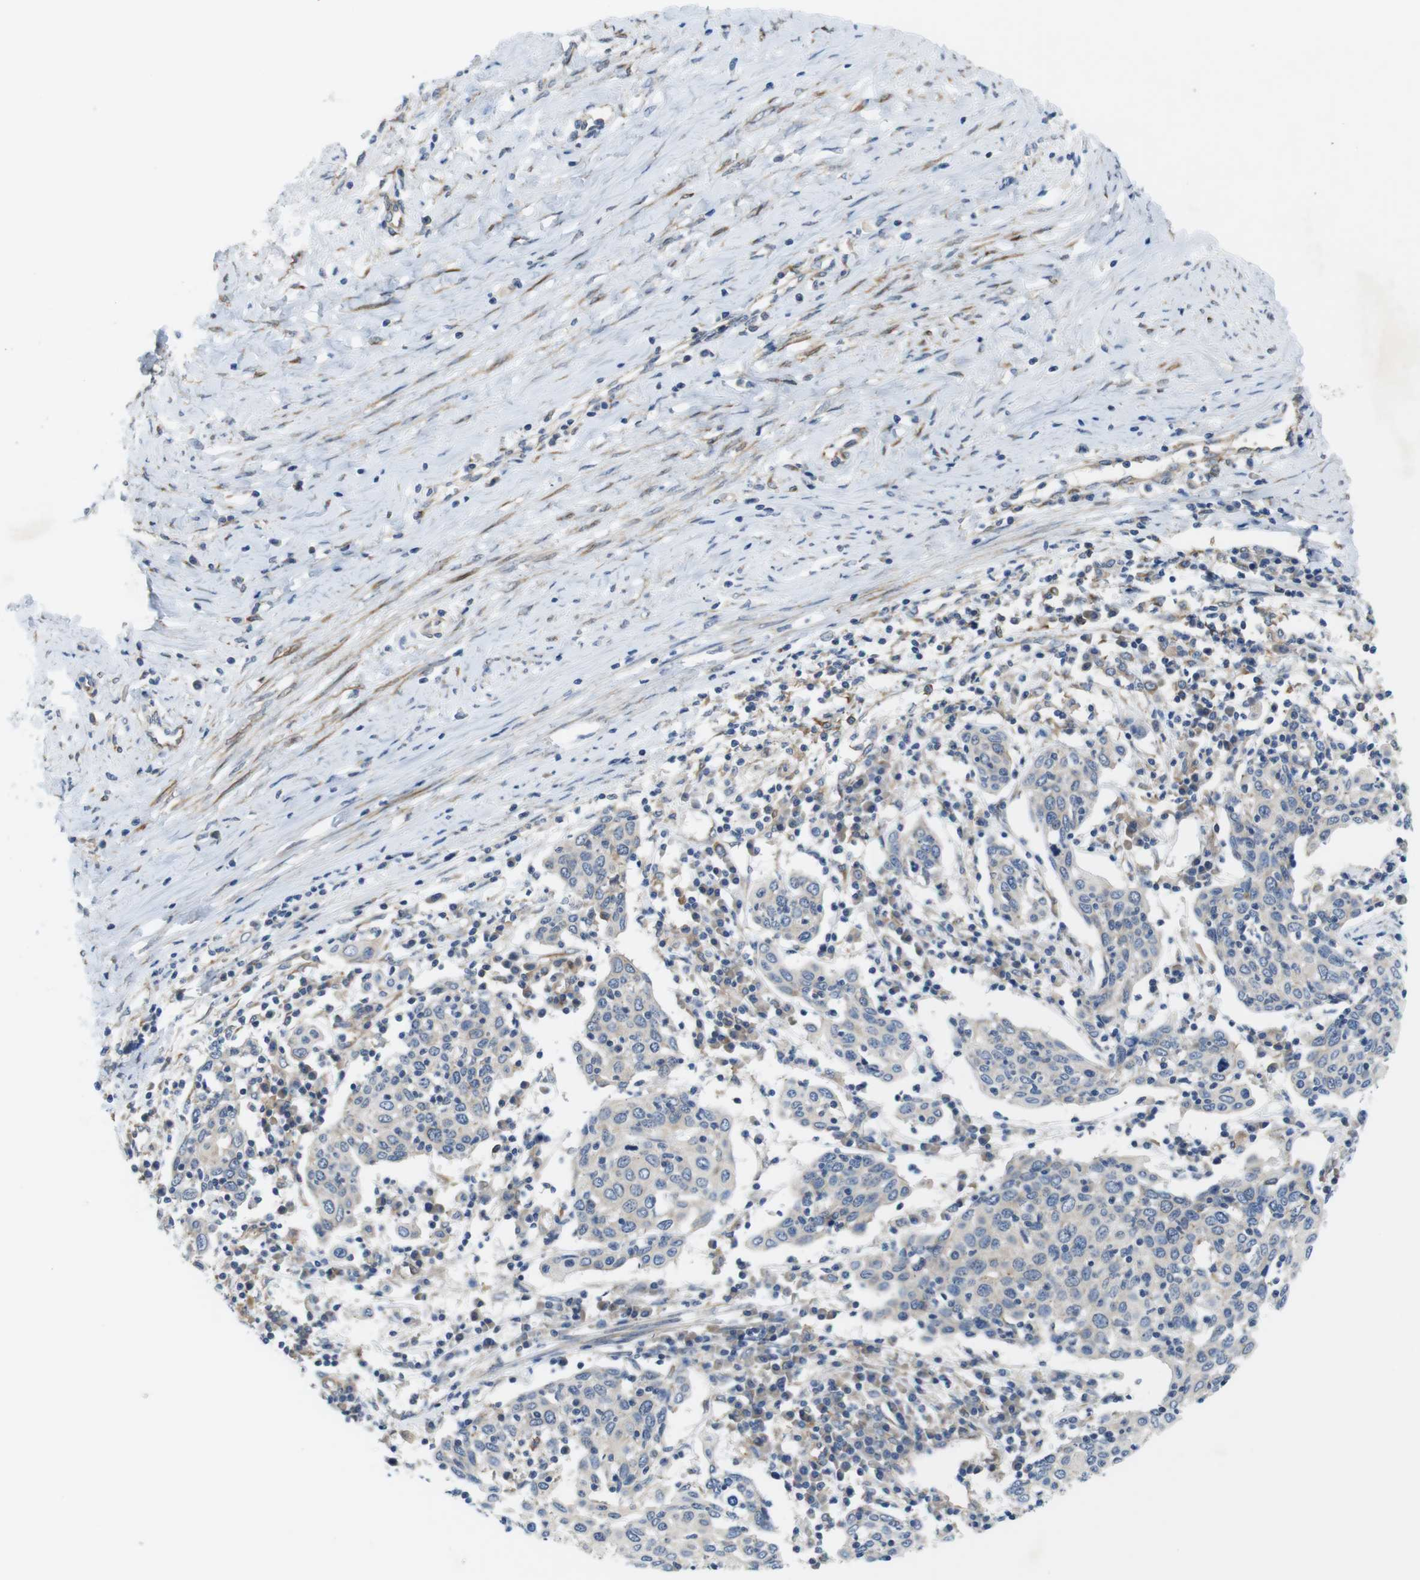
{"staining": {"intensity": "negative", "quantity": "none", "location": "none"}, "tissue": "cervical cancer", "cell_type": "Tumor cells", "image_type": "cancer", "snomed": [{"axis": "morphology", "description": "Squamous cell carcinoma, NOS"}, {"axis": "topography", "description": "Cervix"}], "caption": "A high-resolution micrograph shows immunohistochemistry staining of cervical cancer, which displays no significant staining in tumor cells. Nuclei are stained in blue.", "gene": "DCLK1", "patient": {"sex": "female", "age": 40}}